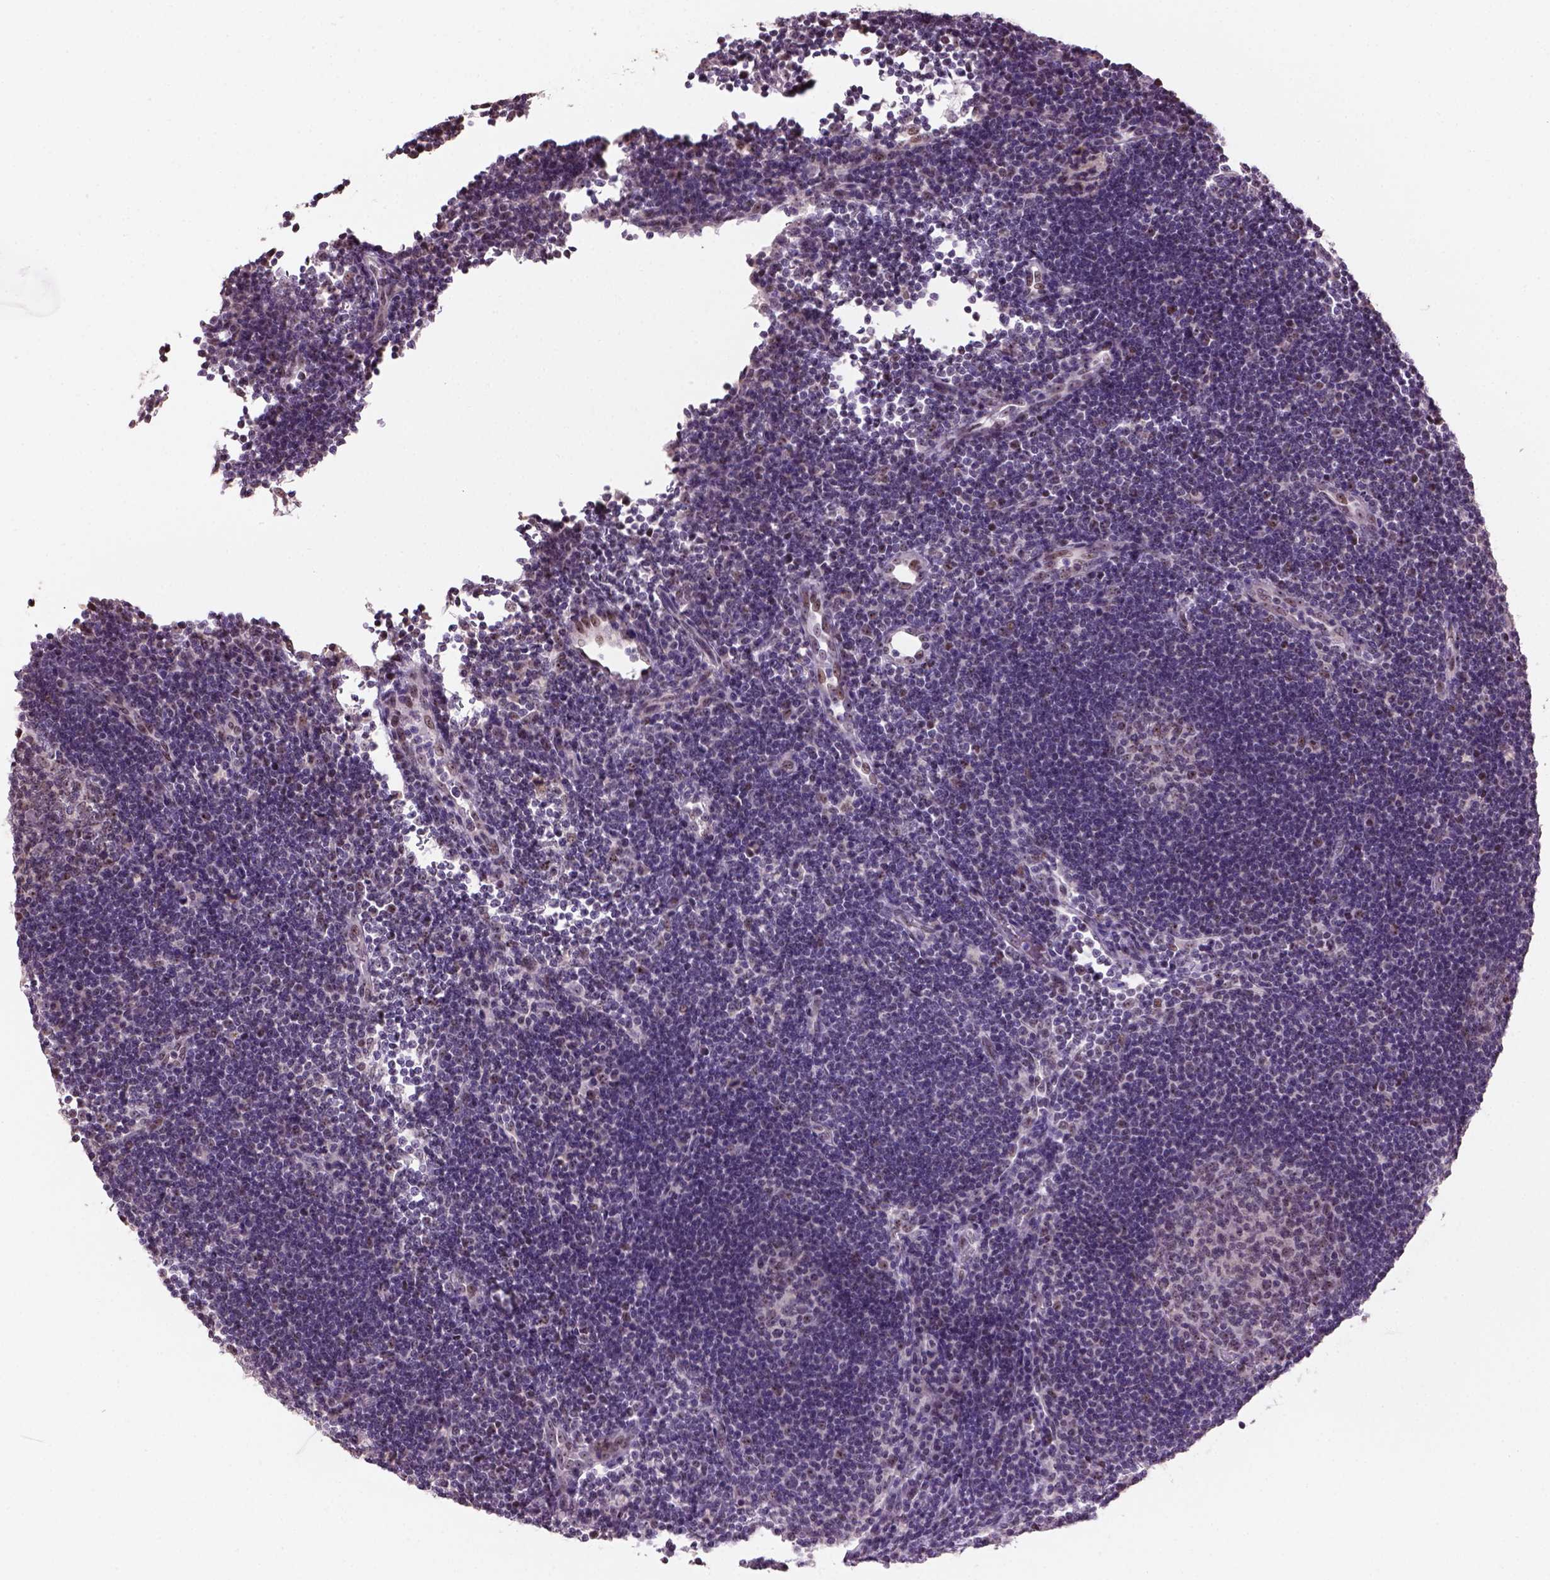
{"staining": {"intensity": "weak", "quantity": "25%-75%", "location": "nuclear"}, "tissue": "lymph node", "cell_type": "Germinal center cells", "image_type": "normal", "snomed": [{"axis": "morphology", "description": "Normal tissue, NOS"}, {"axis": "topography", "description": "Lymph node"}], "caption": "A high-resolution photomicrograph shows immunohistochemistry (IHC) staining of normal lymph node, which displays weak nuclear expression in approximately 25%-75% of germinal center cells.", "gene": "DDX50", "patient": {"sex": "male", "age": 67}}